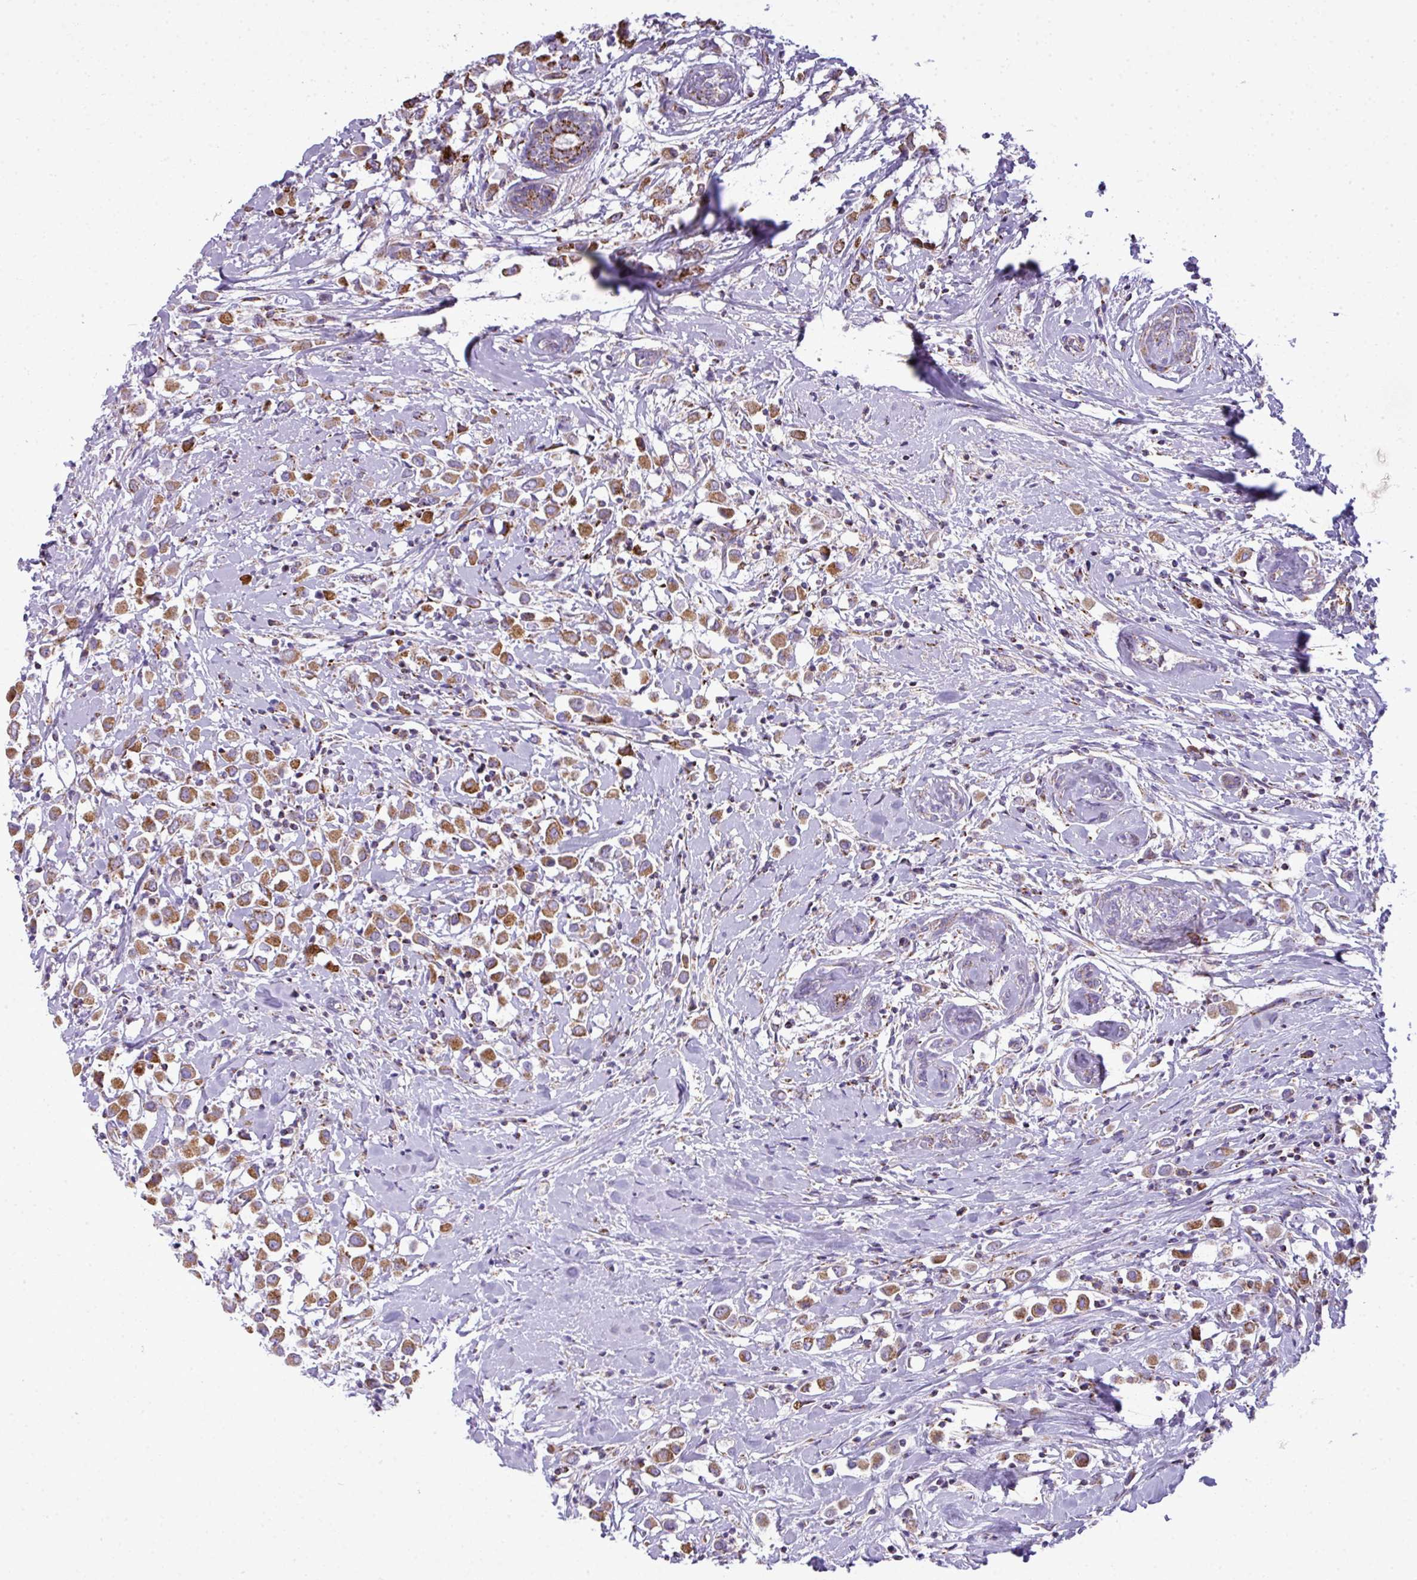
{"staining": {"intensity": "moderate", "quantity": ">75%", "location": "cytoplasmic/membranous"}, "tissue": "breast cancer", "cell_type": "Tumor cells", "image_type": "cancer", "snomed": [{"axis": "morphology", "description": "Duct carcinoma"}, {"axis": "topography", "description": "Breast"}], "caption": "Invasive ductal carcinoma (breast) was stained to show a protein in brown. There is medium levels of moderate cytoplasmic/membranous staining in about >75% of tumor cells.", "gene": "ZNF81", "patient": {"sex": "female", "age": 87}}